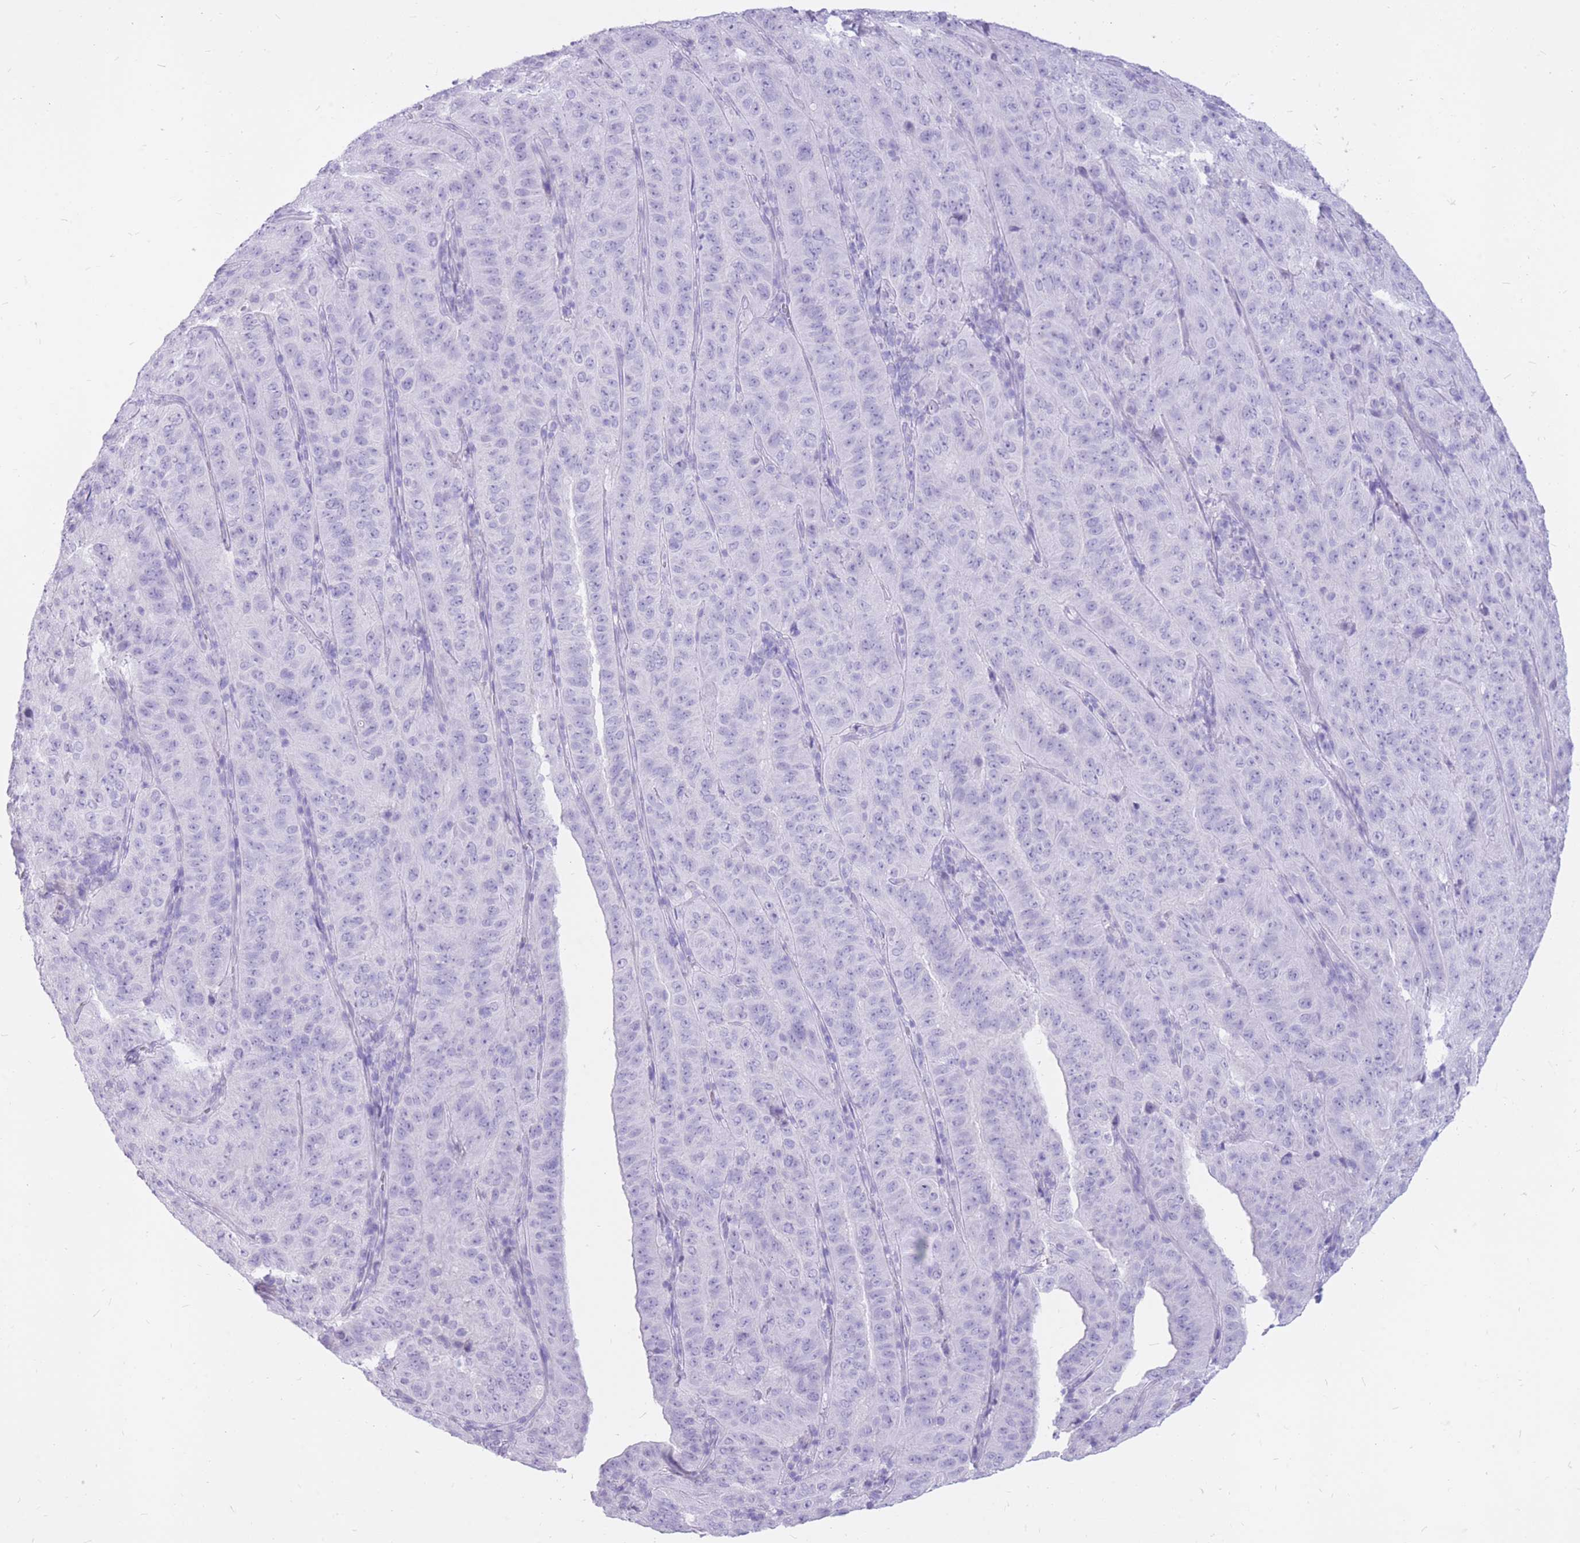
{"staining": {"intensity": "negative", "quantity": "none", "location": "none"}, "tissue": "pancreatic cancer", "cell_type": "Tumor cells", "image_type": "cancer", "snomed": [{"axis": "morphology", "description": "Adenocarcinoma, NOS"}, {"axis": "topography", "description": "Pancreas"}], "caption": "The IHC histopathology image has no significant expression in tumor cells of adenocarcinoma (pancreatic) tissue.", "gene": "CYP21A2", "patient": {"sex": "male", "age": 63}}